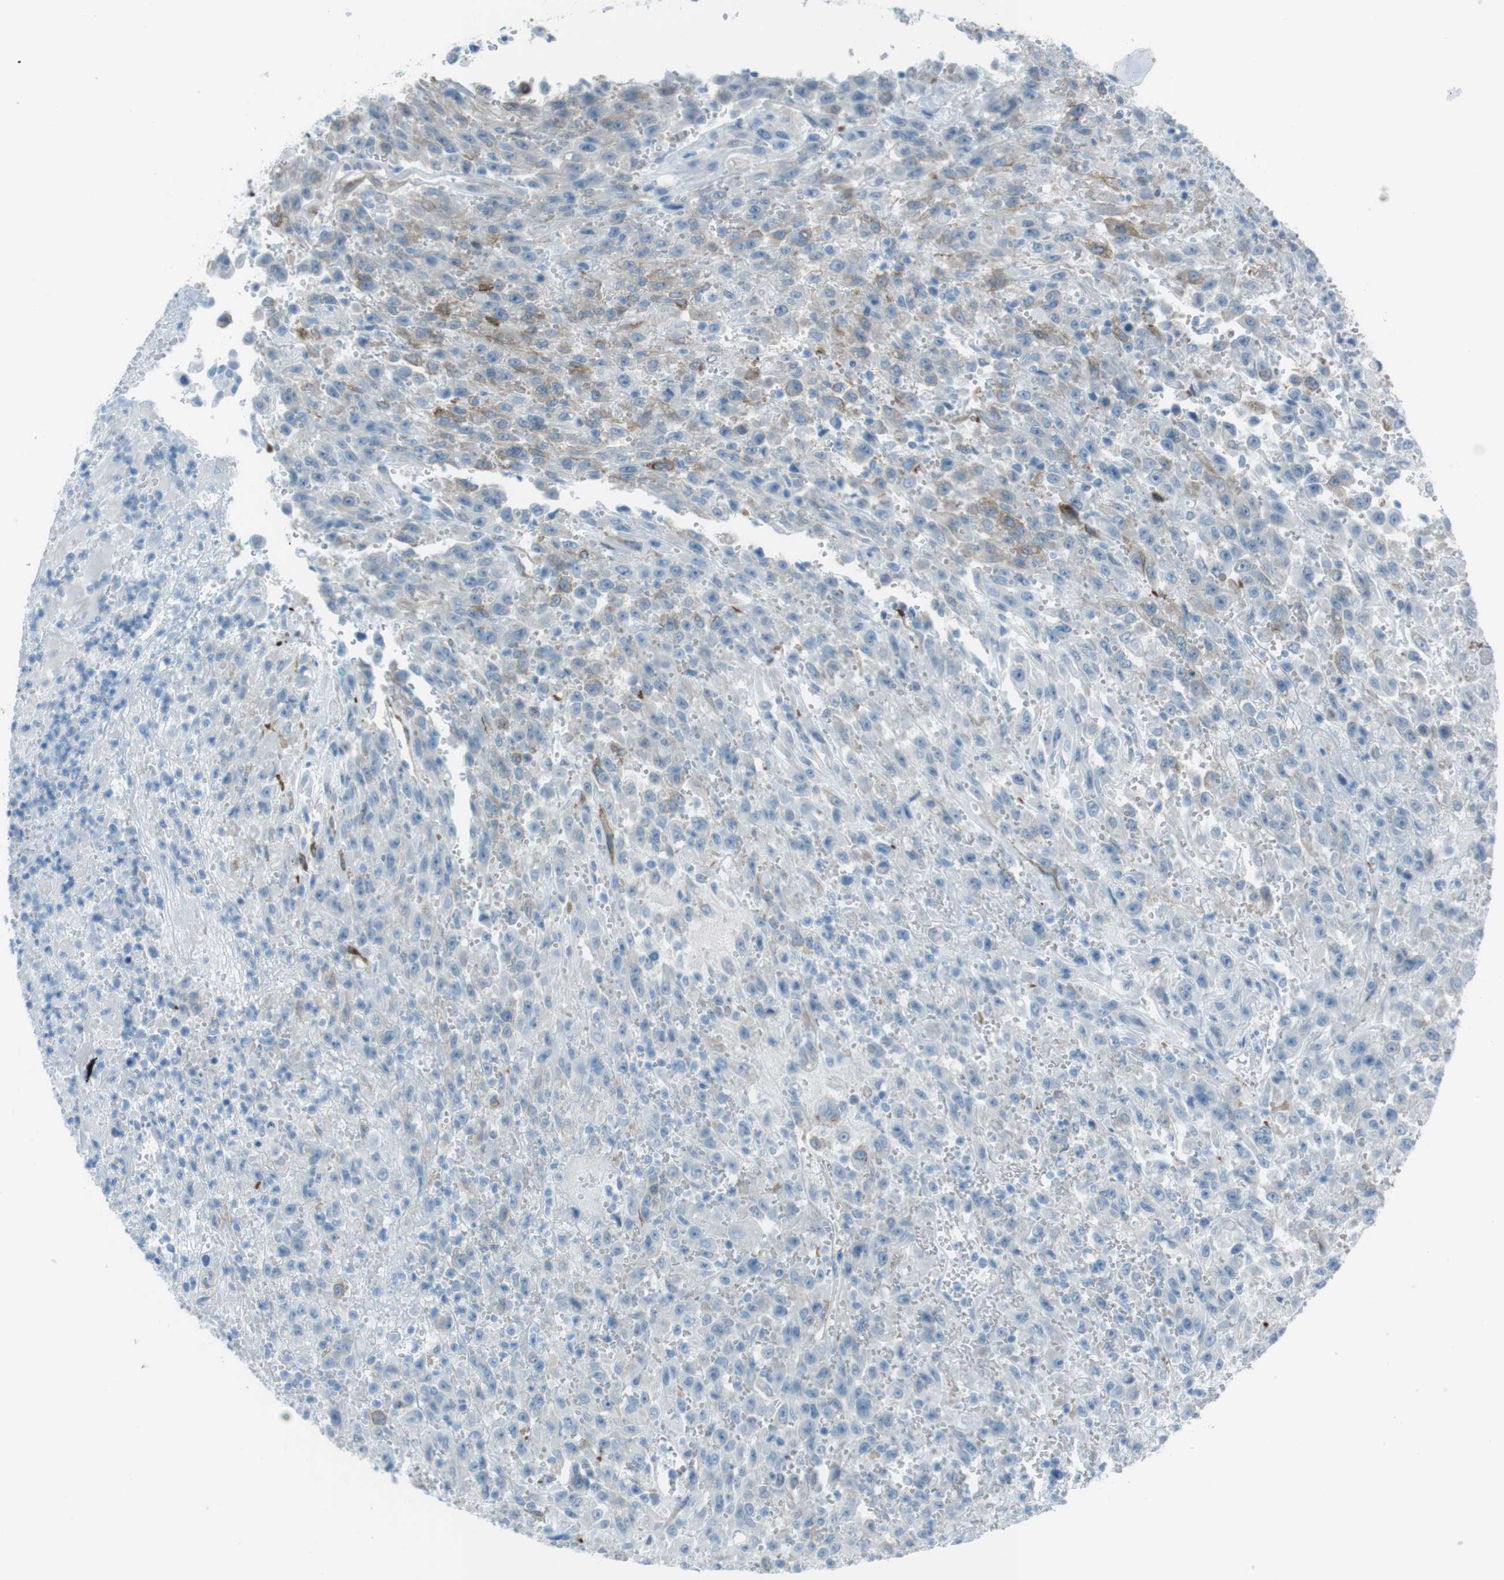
{"staining": {"intensity": "weak", "quantity": "<25%", "location": "cytoplasmic/membranous"}, "tissue": "urothelial cancer", "cell_type": "Tumor cells", "image_type": "cancer", "snomed": [{"axis": "morphology", "description": "Urothelial carcinoma, High grade"}, {"axis": "topography", "description": "Urinary bladder"}], "caption": "An image of urothelial cancer stained for a protein shows no brown staining in tumor cells. (Brightfield microscopy of DAB (3,3'-diaminobenzidine) IHC at high magnification).", "gene": "TUBB2A", "patient": {"sex": "male", "age": 46}}